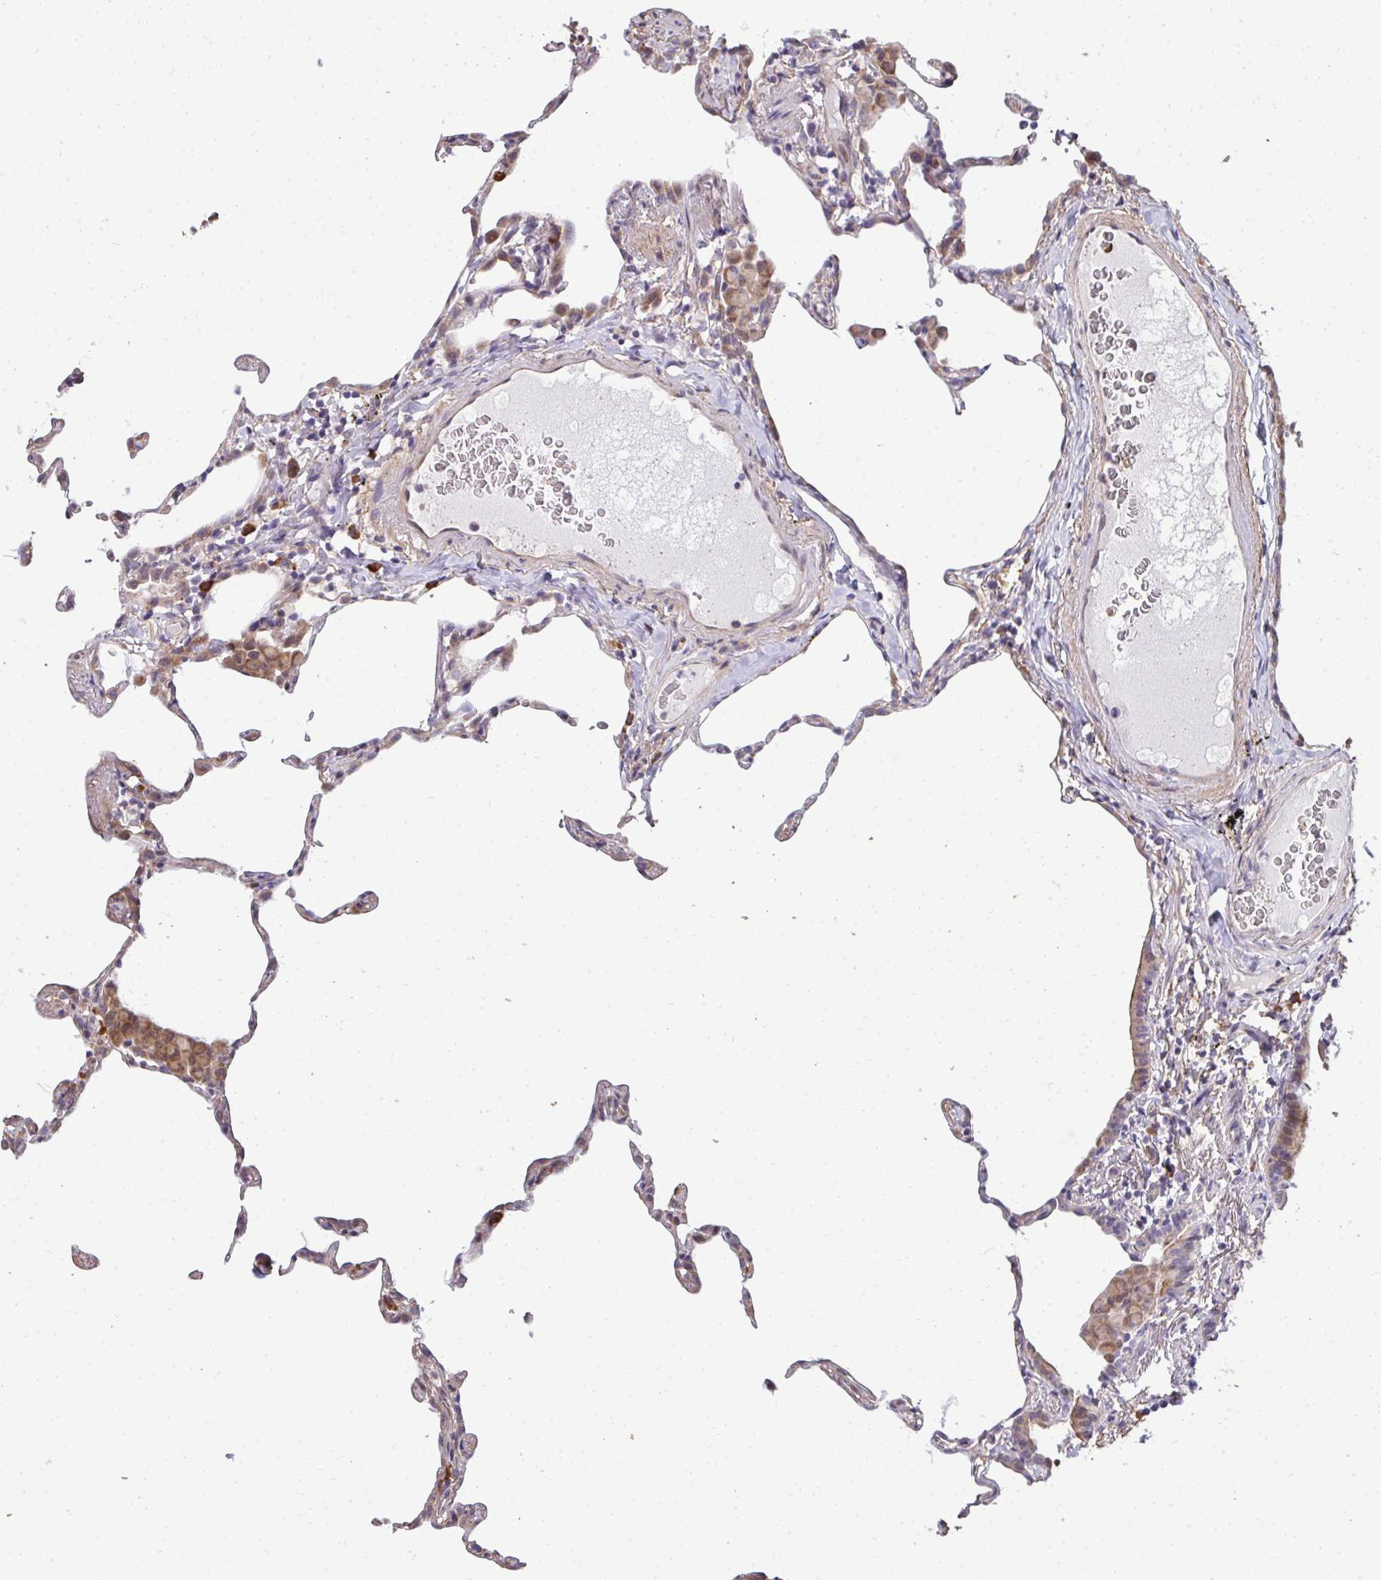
{"staining": {"intensity": "negative", "quantity": "none", "location": "none"}, "tissue": "lung", "cell_type": "Alveolar cells", "image_type": "normal", "snomed": [{"axis": "morphology", "description": "Normal tissue, NOS"}, {"axis": "topography", "description": "Lung"}], "caption": "Alveolar cells show no significant protein expression in normal lung. (DAB IHC, high magnification).", "gene": "FIBCD1", "patient": {"sex": "female", "age": 57}}